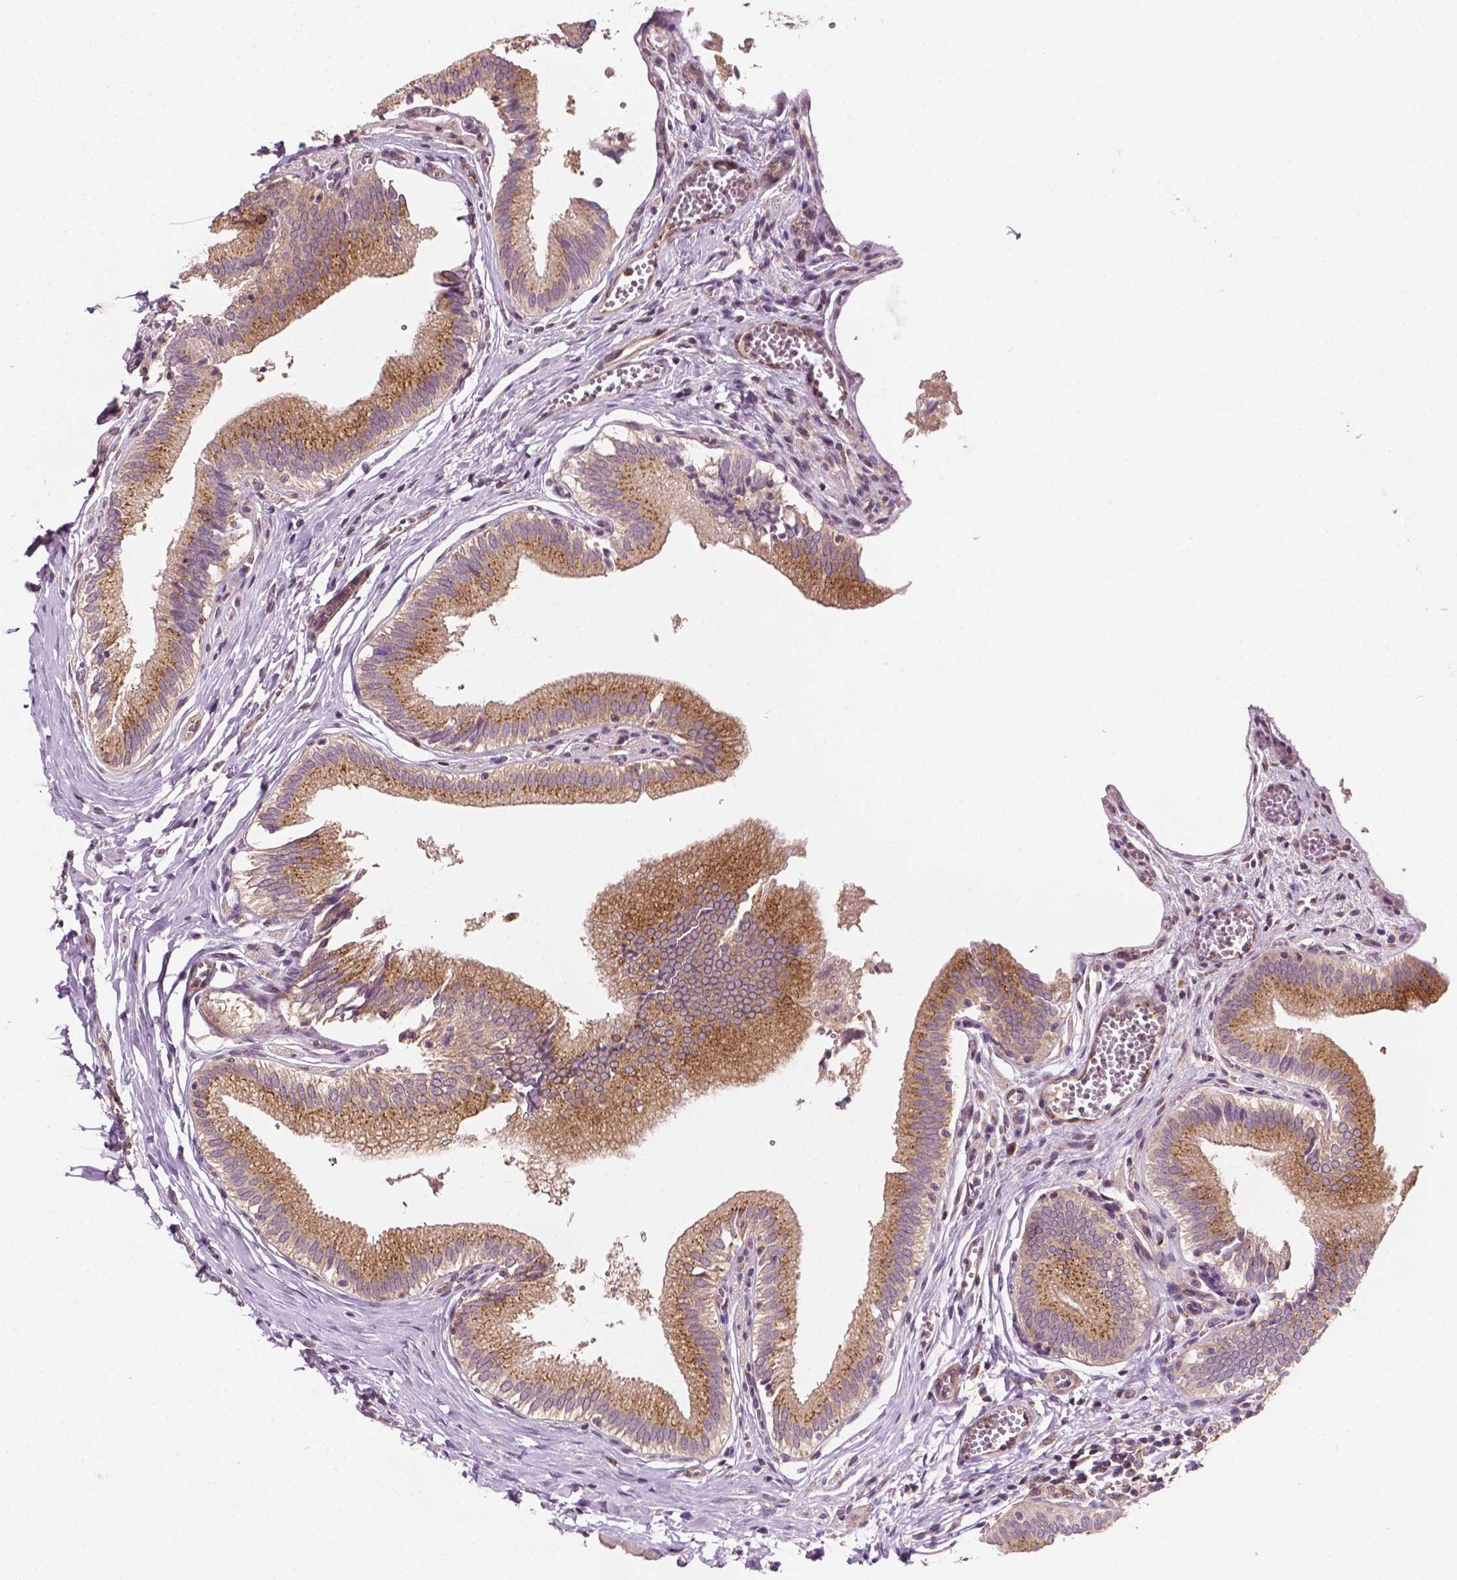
{"staining": {"intensity": "moderate", "quantity": ">75%", "location": "cytoplasmic/membranous"}, "tissue": "gallbladder", "cell_type": "Glandular cells", "image_type": "normal", "snomed": [{"axis": "morphology", "description": "Normal tissue, NOS"}, {"axis": "topography", "description": "Gallbladder"}, {"axis": "topography", "description": "Peripheral nerve tissue"}], "caption": "This is a photomicrograph of IHC staining of normal gallbladder, which shows moderate expression in the cytoplasmic/membranous of glandular cells.", "gene": "EBAG9", "patient": {"sex": "male", "age": 17}}